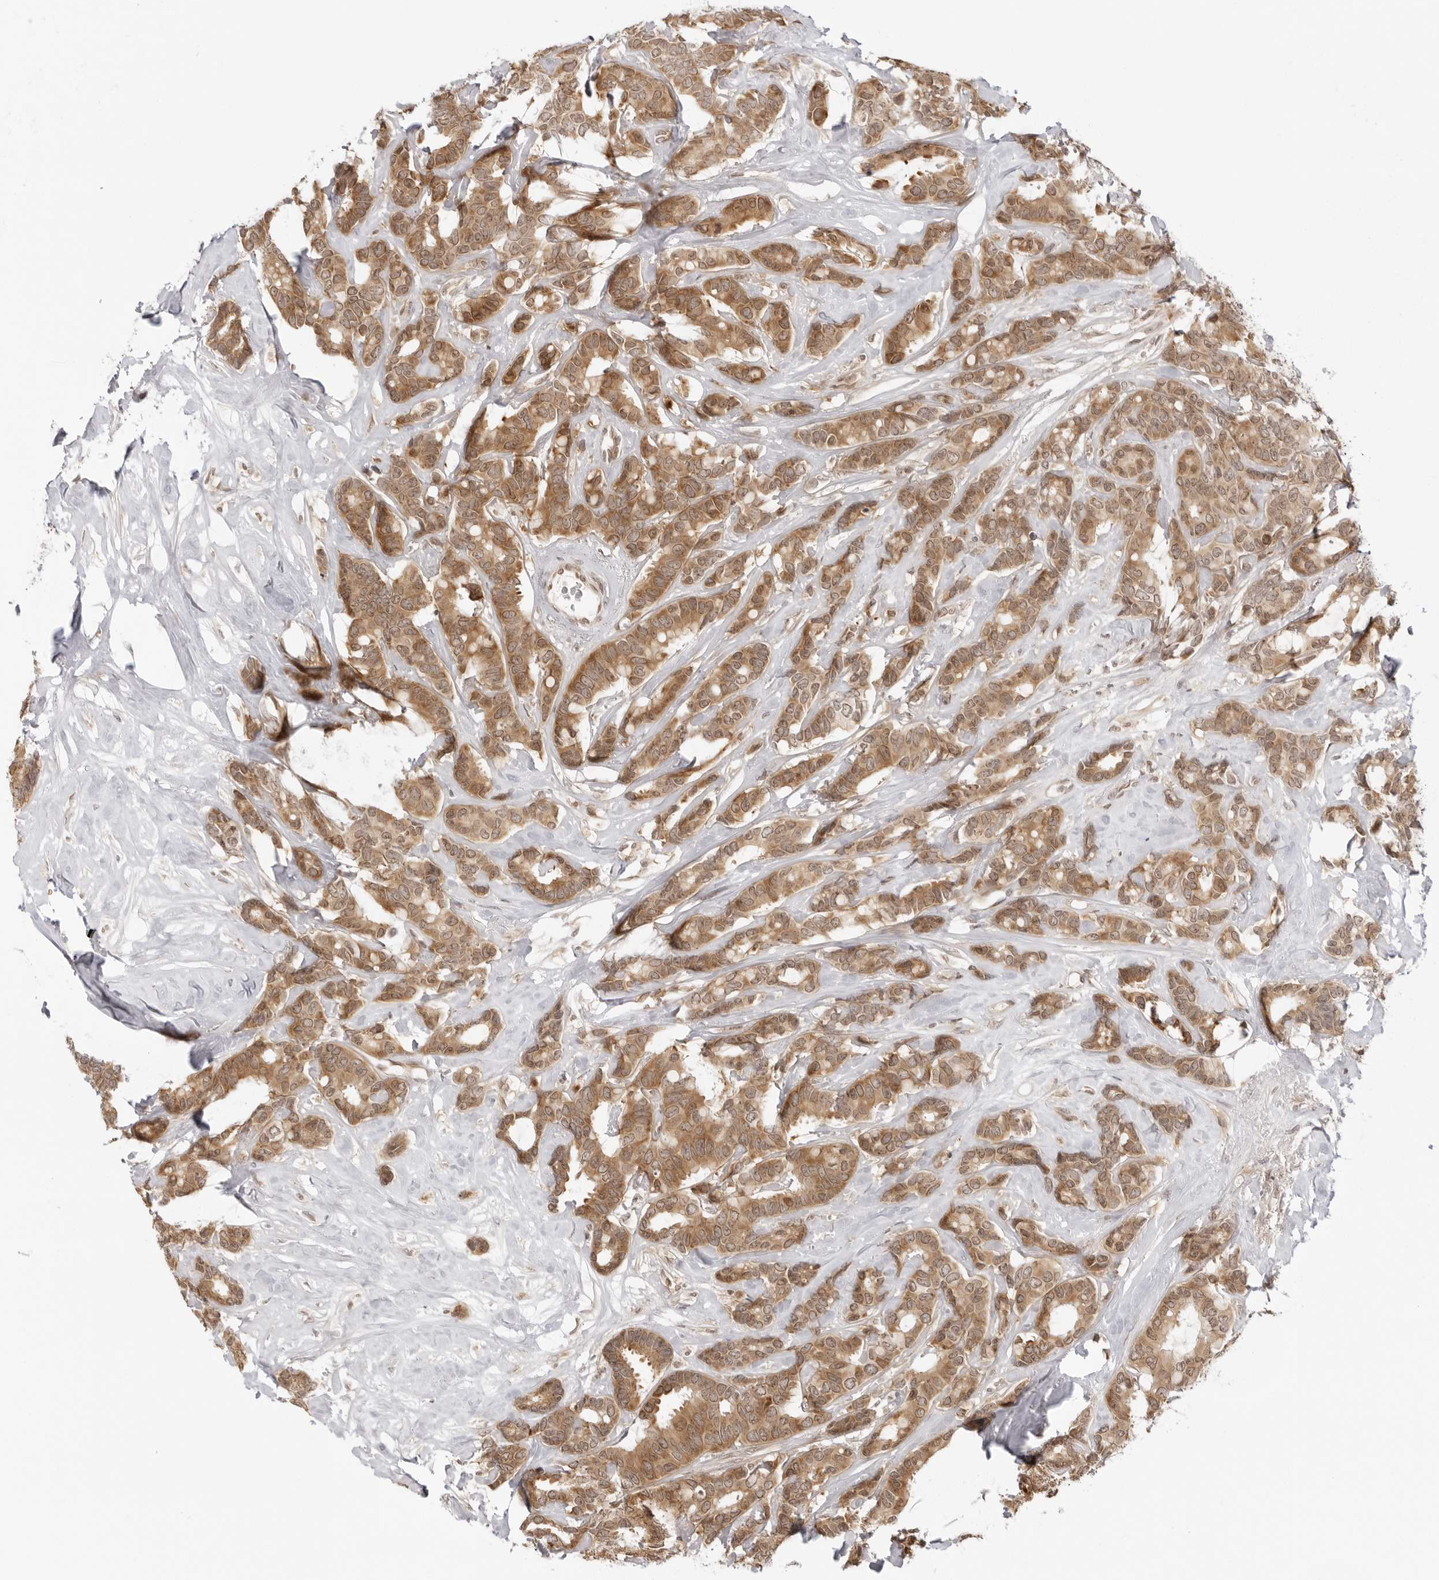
{"staining": {"intensity": "moderate", "quantity": ">75%", "location": "cytoplasmic/membranous,nuclear"}, "tissue": "breast cancer", "cell_type": "Tumor cells", "image_type": "cancer", "snomed": [{"axis": "morphology", "description": "Duct carcinoma"}, {"axis": "topography", "description": "Breast"}], "caption": "Moderate cytoplasmic/membranous and nuclear expression is seen in about >75% of tumor cells in breast cancer (intraductal carcinoma).", "gene": "PRRC2C", "patient": {"sex": "female", "age": 87}}